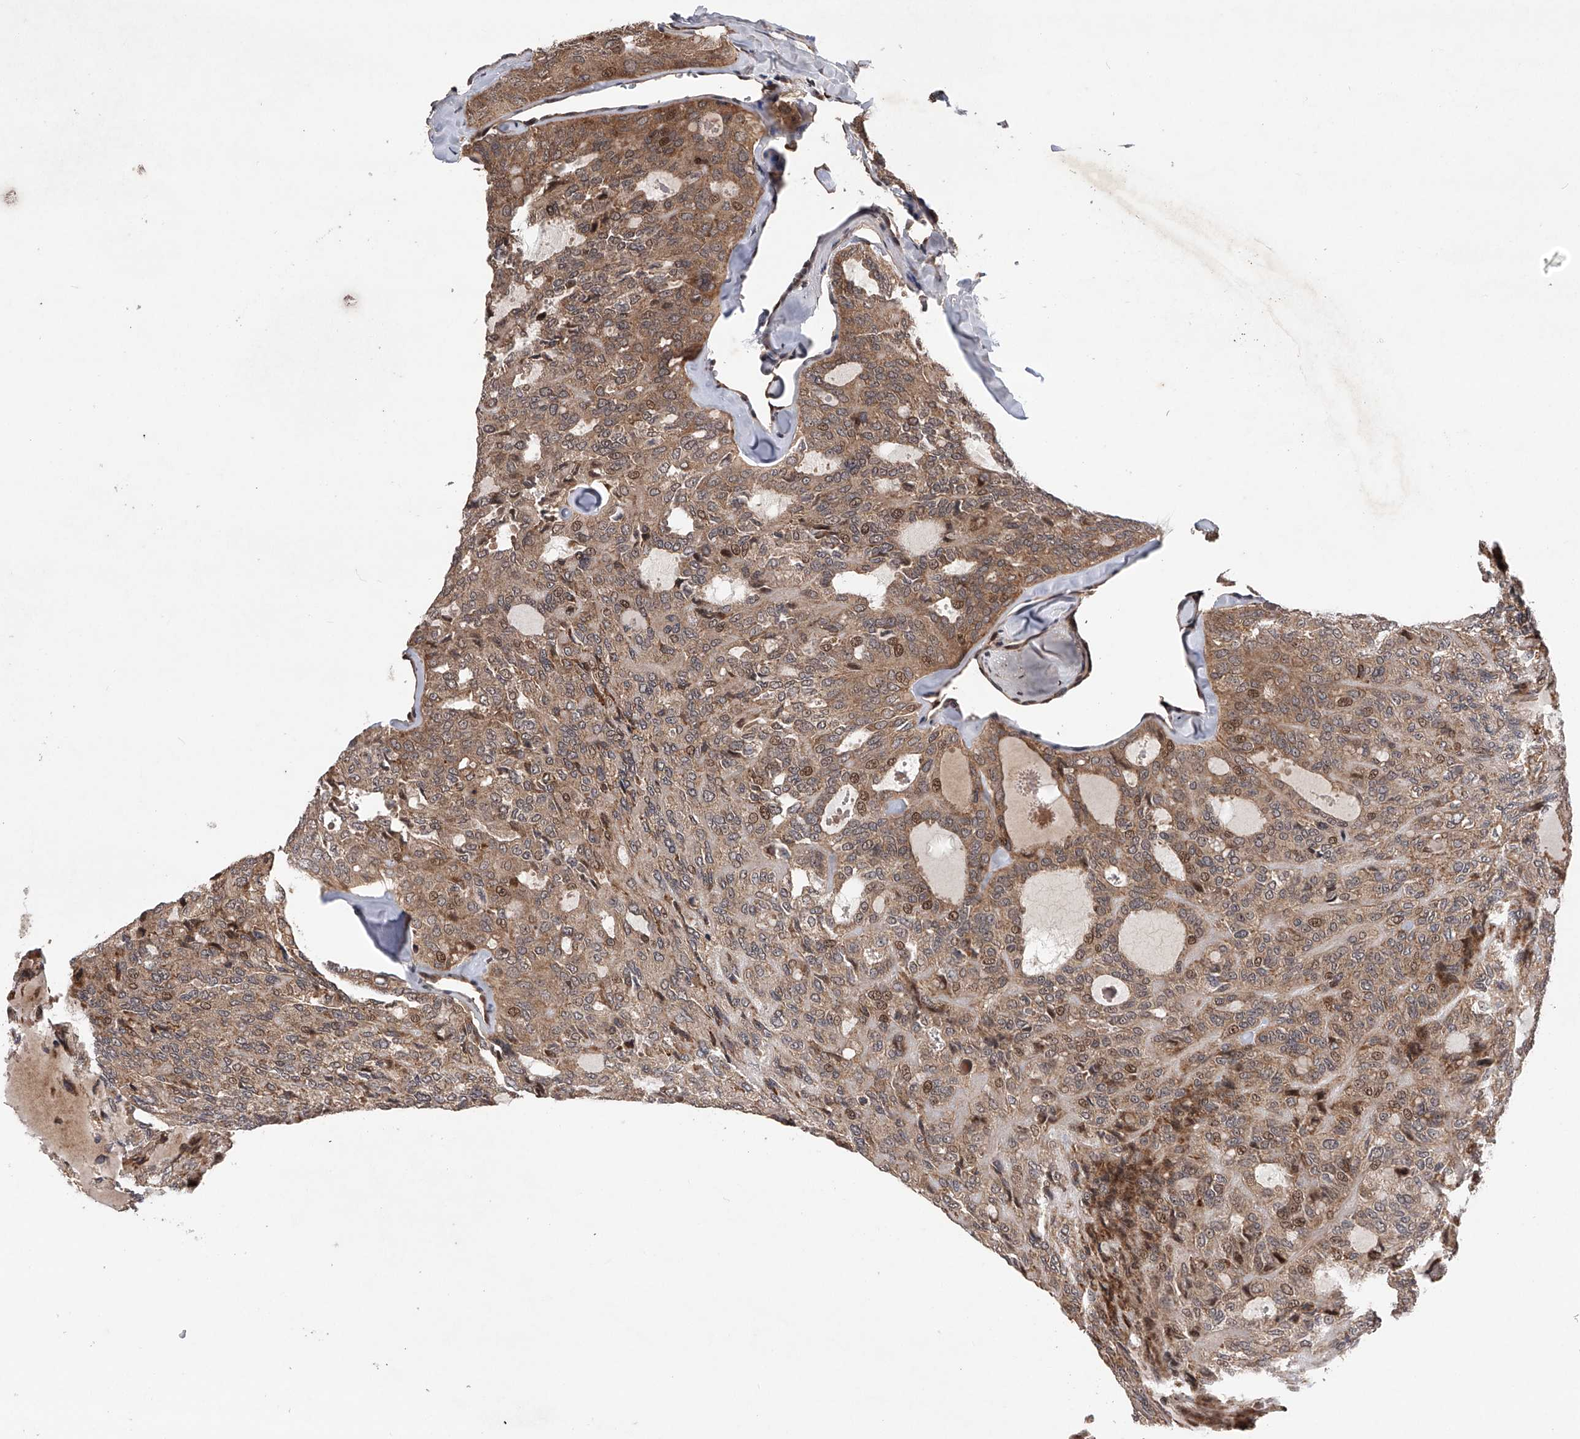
{"staining": {"intensity": "moderate", "quantity": ">75%", "location": "cytoplasmic/membranous,nuclear"}, "tissue": "thyroid cancer", "cell_type": "Tumor cells", "image_type": "cancer", "snomed": [{"axis": "morphology", "description": "Follicular adenoma carcinoma, NOS"}, {"axis": "topography", "description": "Thyroid gland"}], "caption": "Thyroid cancer tissue shows moderate cytoplasmic/membranous and nuclear expression in about >75% of tumor cells, visualized by immunohistochemistry. (DAB (3,3'-diaminobenzidine) IHC, brown staining for protein, blue staining for nuclei).", "gene": "MAP3K11", "patient": {"sex": "male", "age": 75}}